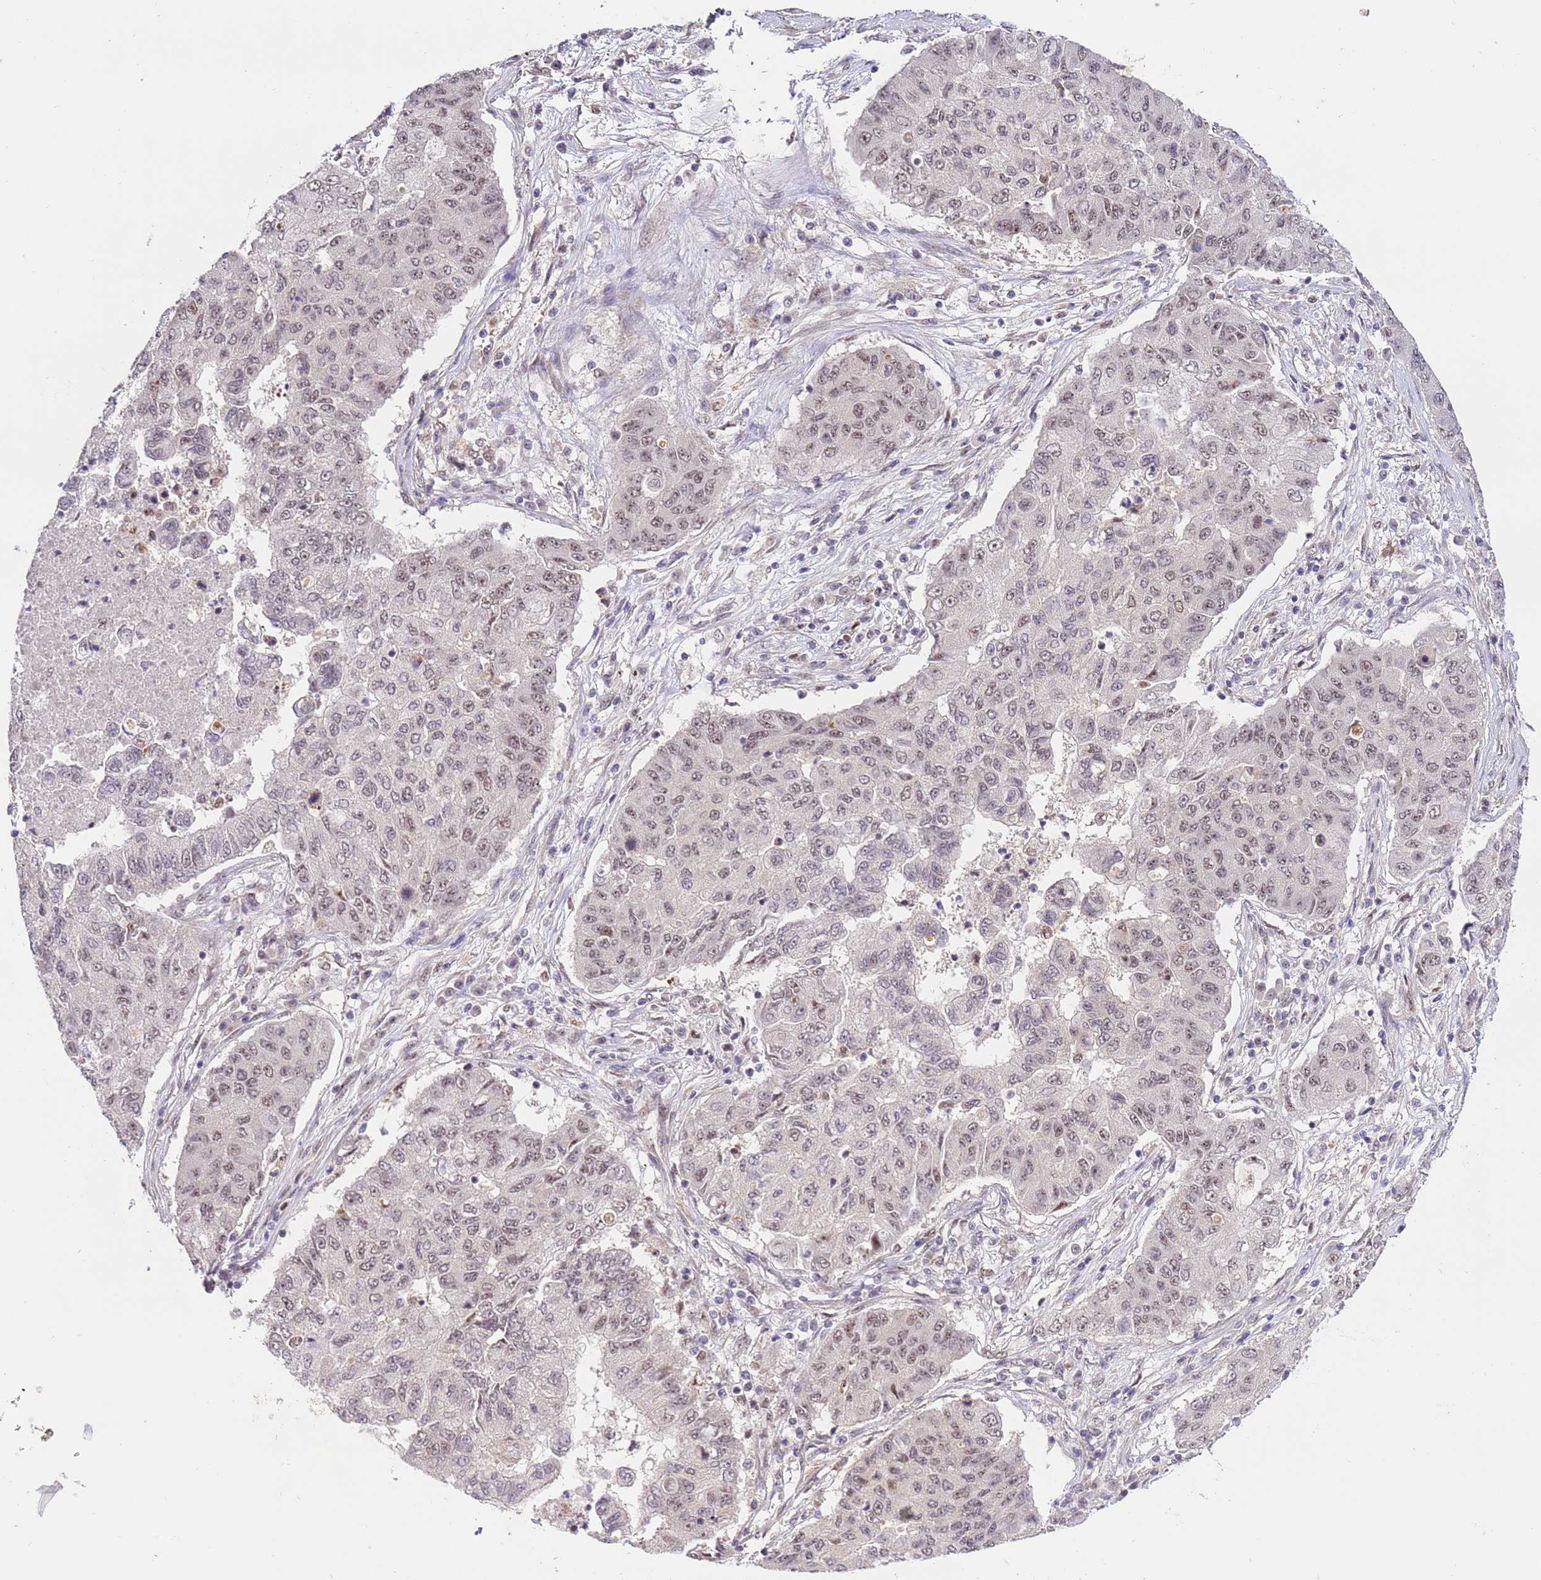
{"staining": {"intensity": "weak", "quantity": ">75%", "location": "nuclear"}, "tissue": "lung cancer", "cell_type": "Tumor cells", "image_type": "cancer", "snomed": [{"axis": "morphology", "description": "Squamous cell carcinoma, NOS"}, {"axis": "topography", "description": "Lung"}], "caption": "High-power microscopy captured an immunohistochemistry photomicrograph of lung cancer (squamous cell carcinoma), revealing weak nuclear positivity in approximately >75% of tumor cells. The staining was performed using DAB (3,3'-diaminobenzidine) to visualize the protein expression in brown, while the nuclei were stained in blue with hematoxylin (Magnification: 20x).", "gene": "PRPF6", "patient": {"sex": "male", "age": 74}}